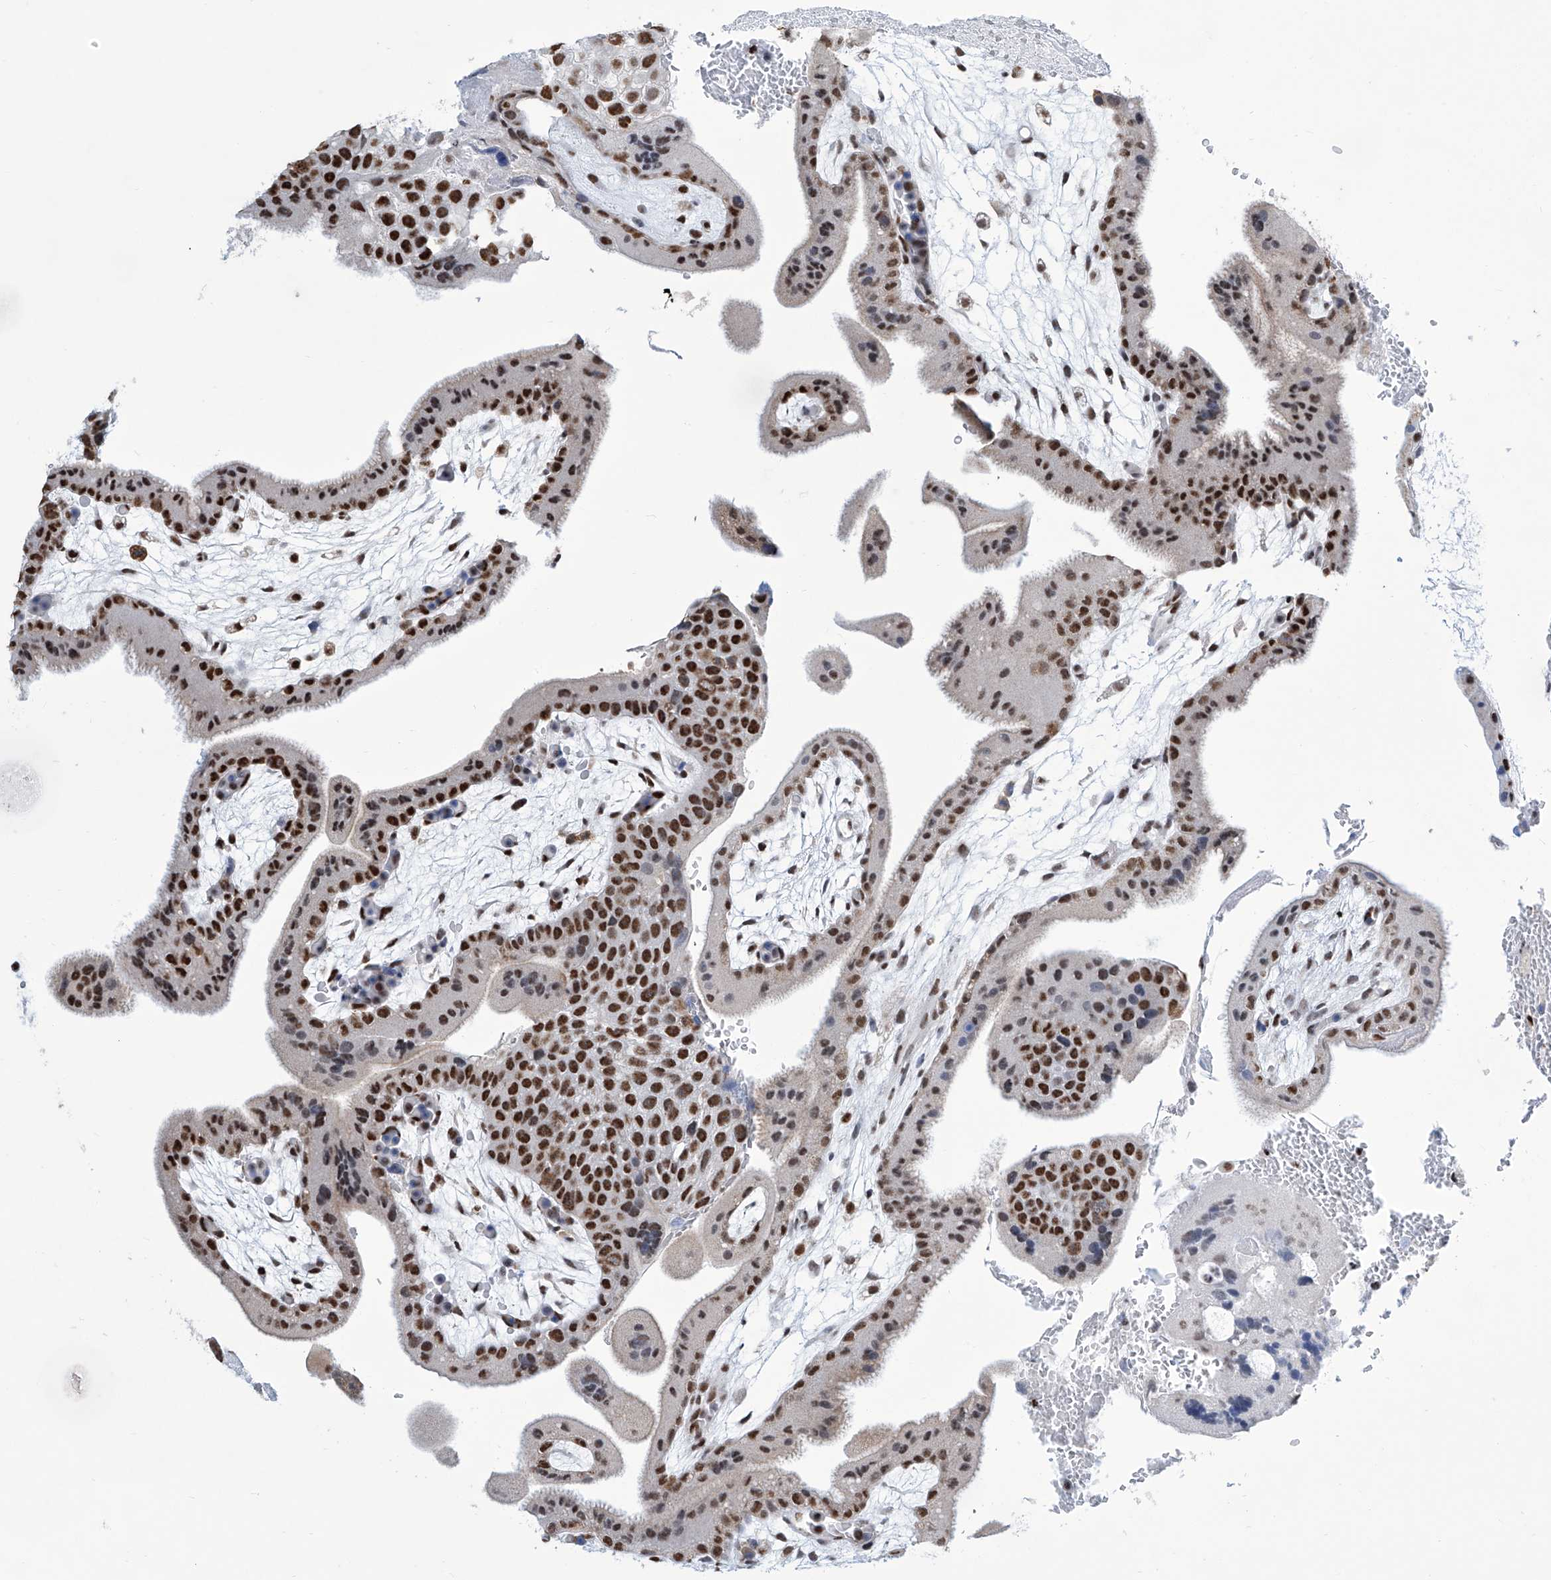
{"staining": {"intensity": "strong", "quantity": "25%-75%", "location": "nuclear"}, "tissue": "placenta", "cell_type": "Trophoblastic cells", "image_type": "normal", "snomed": [{"axis": "morphology", "description": "Normal tissue, NOS"}, {"axis": "topography", "description": "Placenta"}], "caption": "Strong nuclear protein staining is appreciated in approximately 25%-75% of trophoblastic cells in placenta. The staining is performed using DAB brown chromogen to label protein expression. The nuclei are counter-stained blue using hematoxylin.", "gene": "SREBF2", "patient": {"sex": "female", "age": 35}}